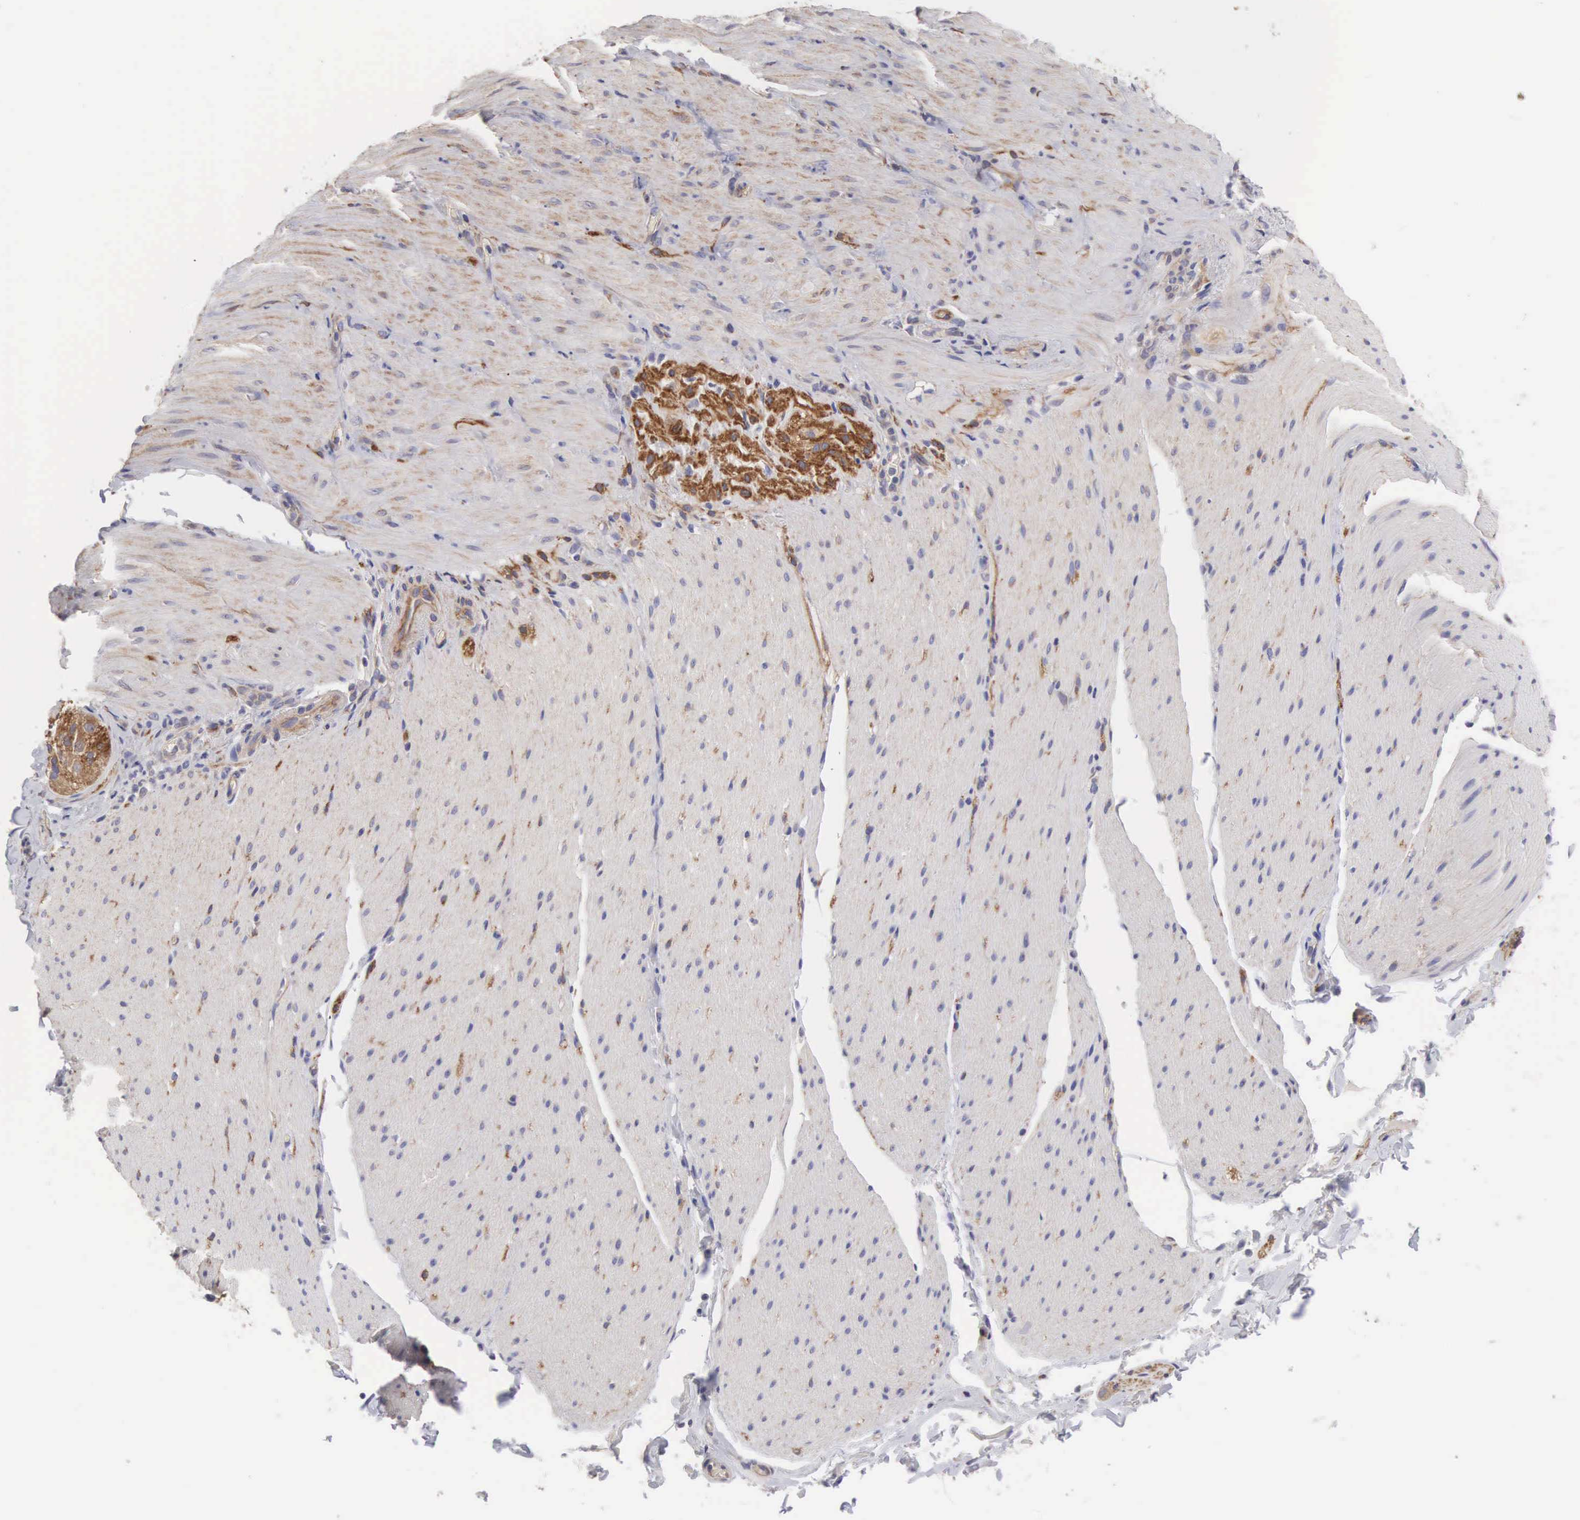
{"staining": {"intensity": "negative", "quantity": "none", "location": "none"}, "tissue": "smooth muscle", "cell_type": "Smooth muscle cells", "image_type": "normal", "snomed": [{"axis": "morphology", "description": "Normal tissue, NOS"}, {"axis": "topography", "description": "Duodenum"}], "caption": "IHC histopathology image of normal smooth muscle stained for a protein (brown), which exhibits no expression in smooth muscle cells.", "gene": "SLITRK4", "patient": {"sex": "male", "age": 63}}